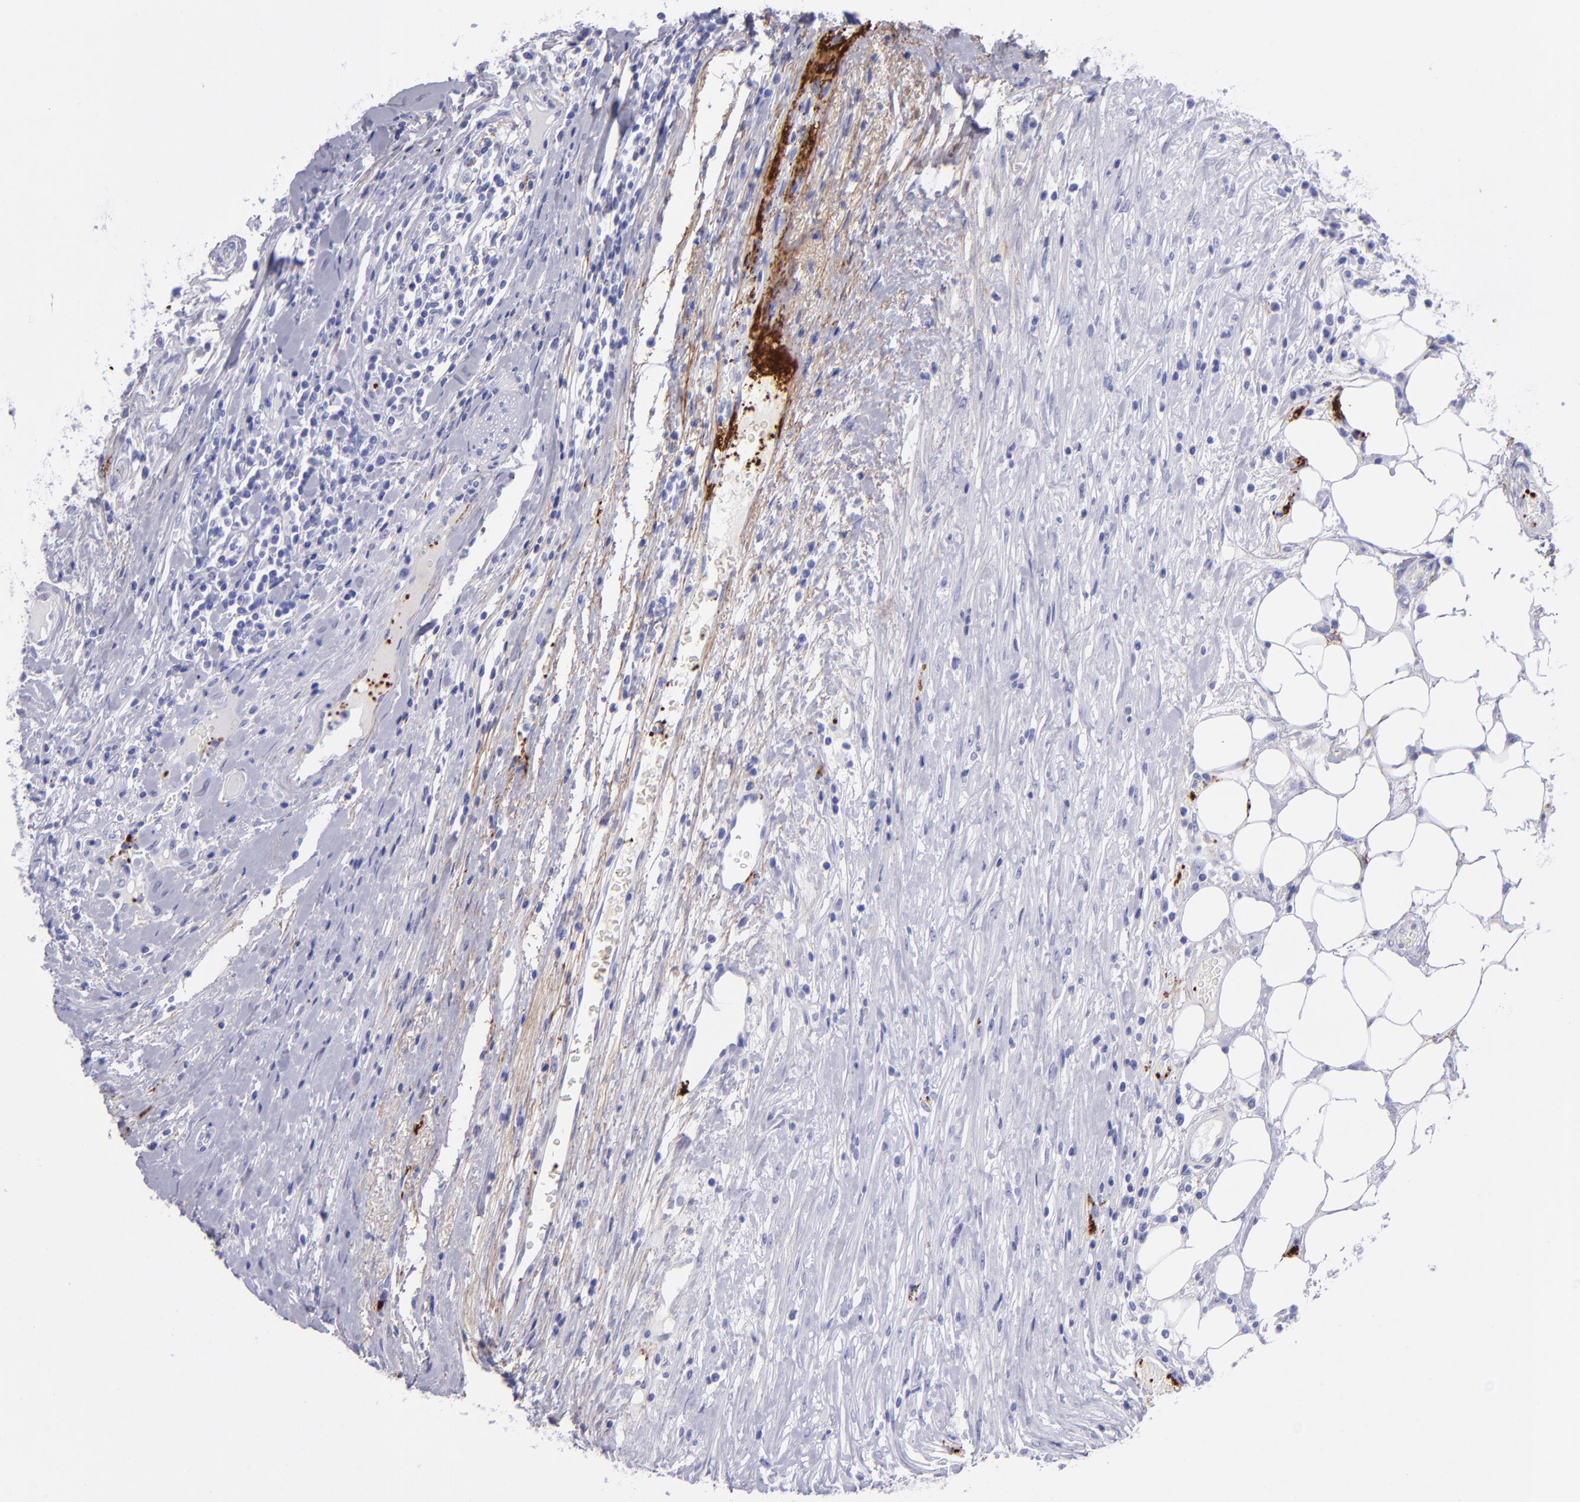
{"staining": {"intensity": "negative", "quantity": "none", "location": "none"}, "tissue": "colorectal cancer", "cell_type": "Tumor cells", "image_type": "cancer", "snomed": [{"axis": "morphology", "description": "Adenocarcinoma, NOS"}, {"axis": "topography", "description": "Colon"}], "caption": "Tumor cells are negative for brown protein staining in colorectal adenocarcinoma. (DAB immunohistochemistry visualized using brightfield microscopy, high magnification).", "gene": "EFCAB13", "patient": {"sex": "female", "age": 53}}